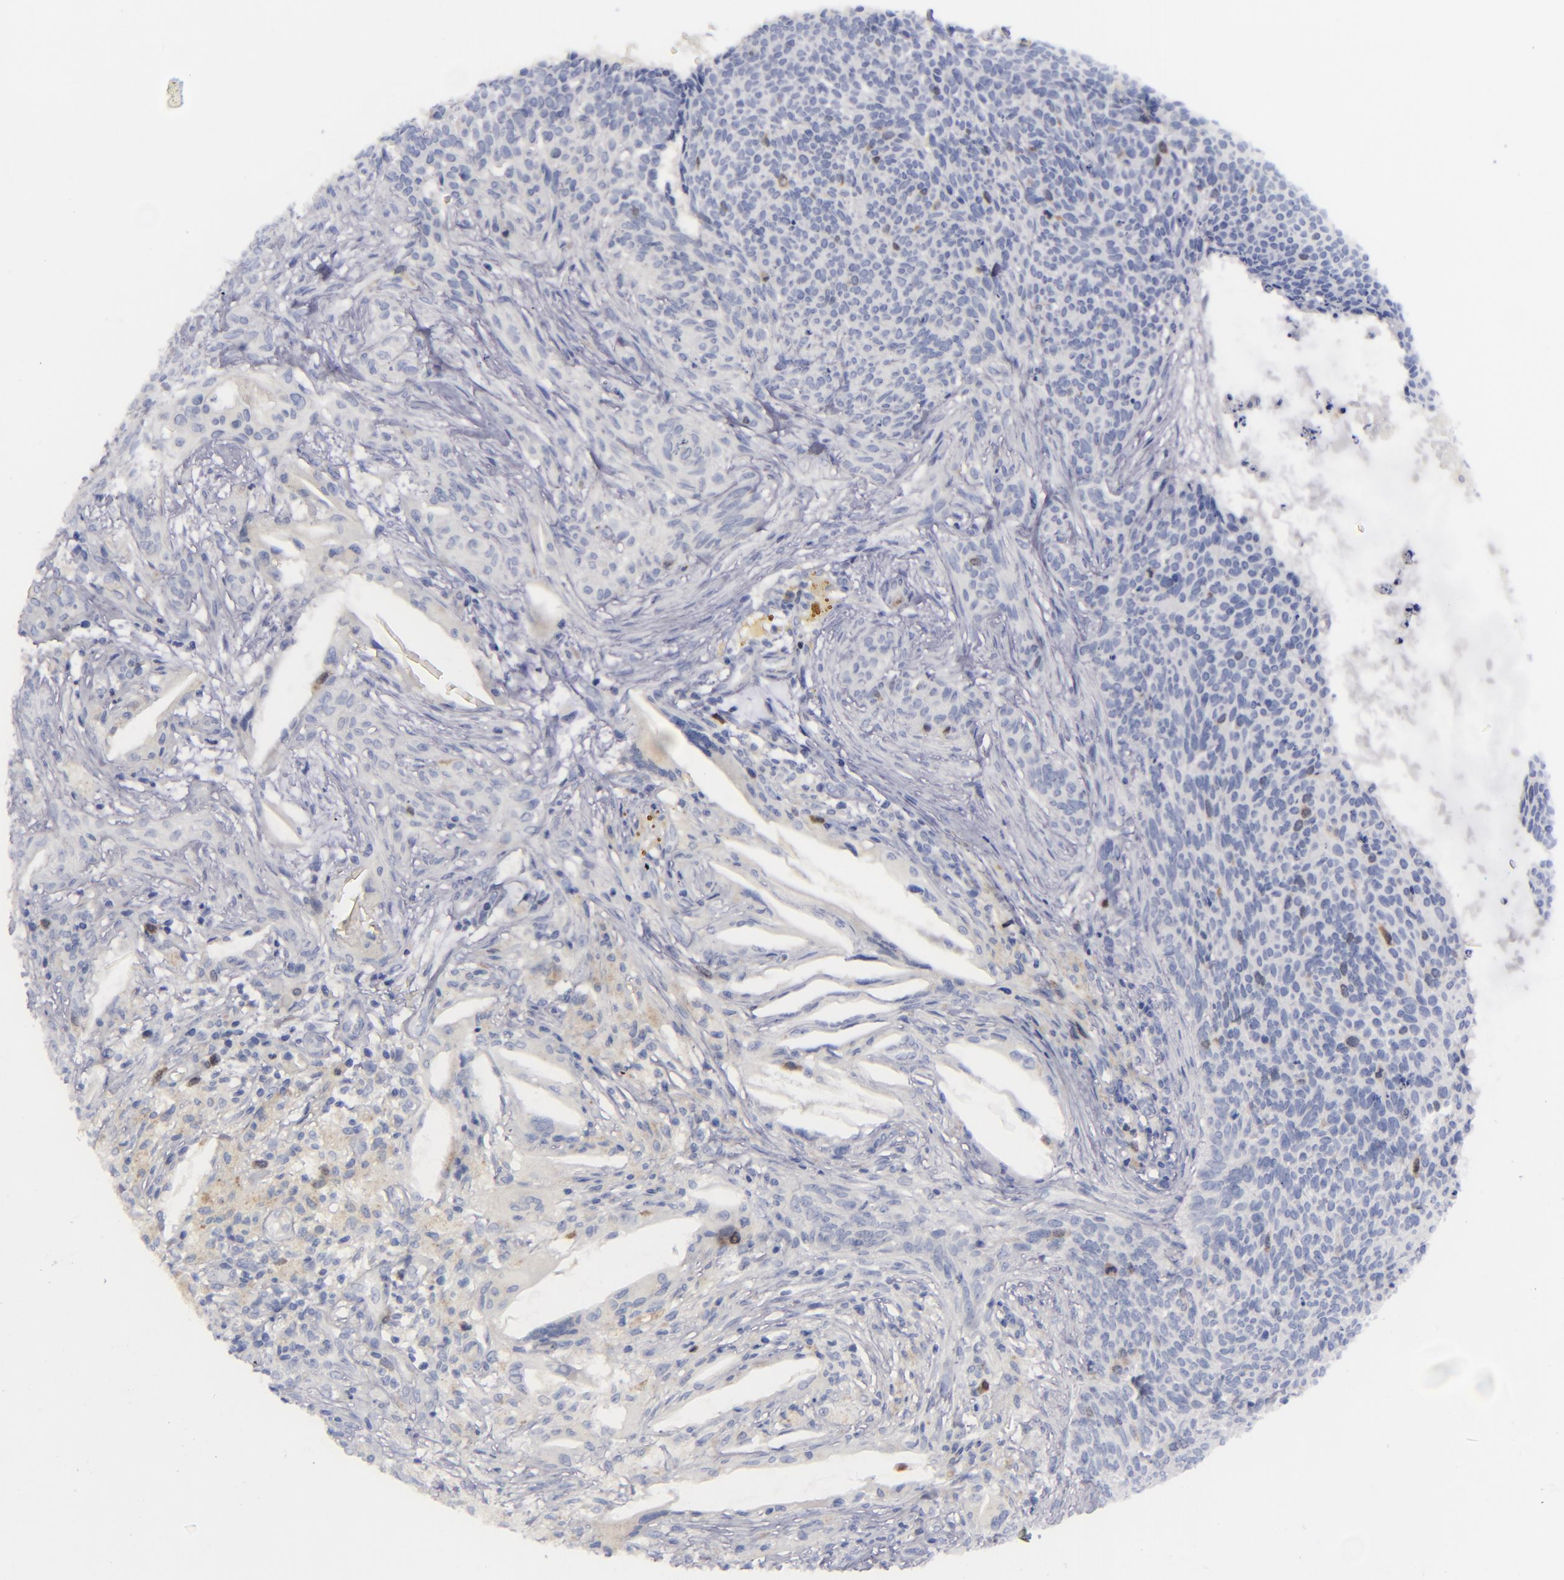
{"staining": {"intensity": "weak", "quantity": "<25%", "location": "nuclear"}, "tissue": "skin cancer", "cell_type": "Tumor cells", "image_type": "cancer", "snomed": [{"axis": "morphology", "description": "Basal cell carcinoma"}, {"axis": "topography", "description": "Skin"}], "caption": "Immunohistochemistry micrograph of neoplastic tissue: human basal cell carcinoma (skin) stained with DAB (3,3'-diaminobenzidine) exhibits no significant protein staining in tumor cells.", "gene": "AURKA", "patient": {"sex": "male", "age": 84}}